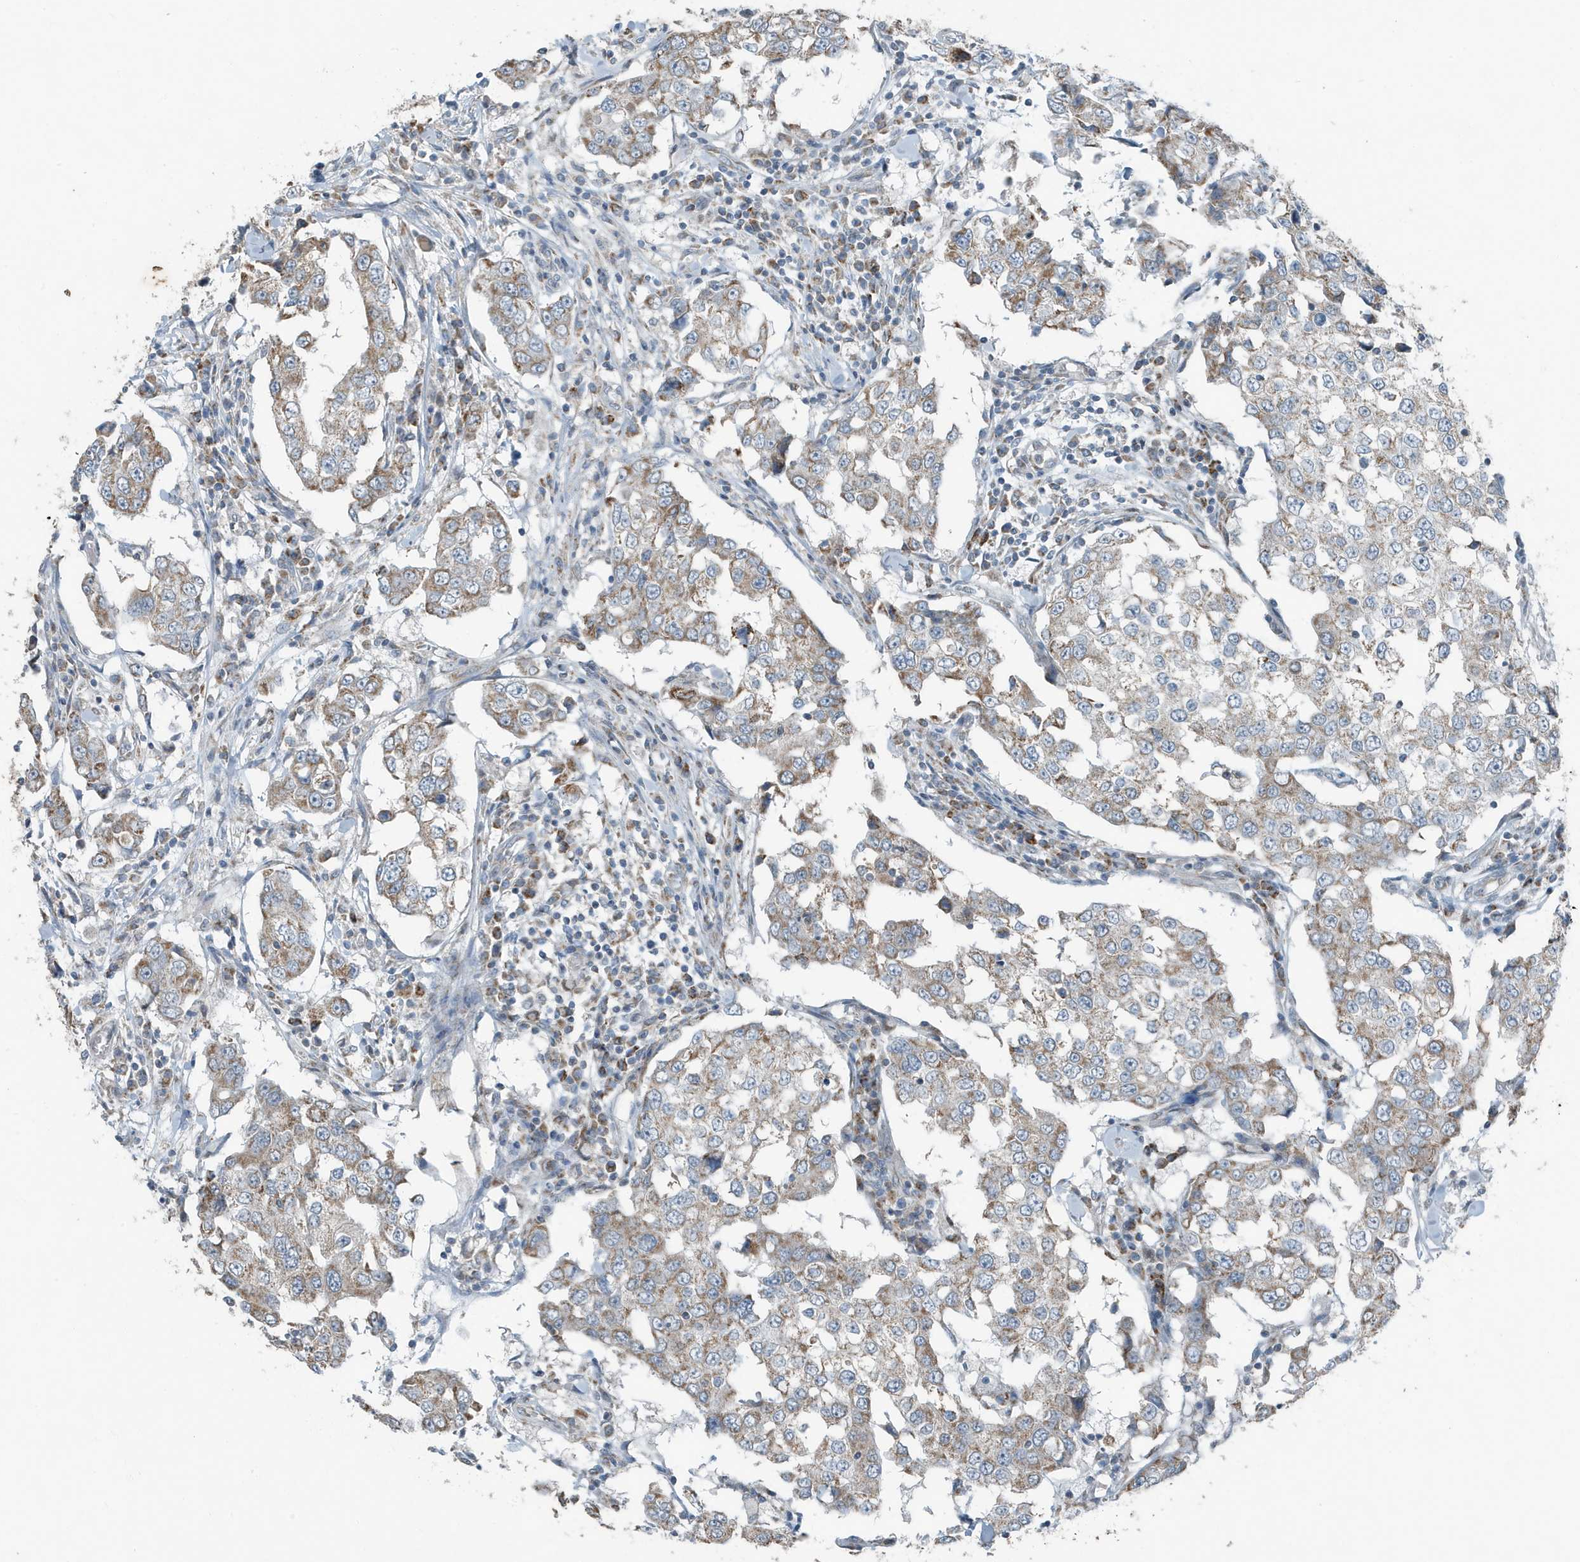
{"staining": {"intensity": "weak", "quantity": "25%-75%", "location": "cytoplasmic/membranous"}, "tissue": "breast cancer", "cell_type": "Tumor cells", "image_type": "cancer", "snomed": [{"axis": "morphology", "description": "Duct carcinoma"}, {"axis": "topography", "description": "Breast"}], "caption": "A histopathology image of breast cancer stained for a protein displays weak cytoplasmic/membranous brown staining in tumor cells. Using DAB (3,3'-diaminobenzidine) (brown) and hematoxylin (blue) stains, captured at high magnification using brightfield microscopy.", "gene": "MT-CYB", "patient": {"sex": "female", "age": 27}}